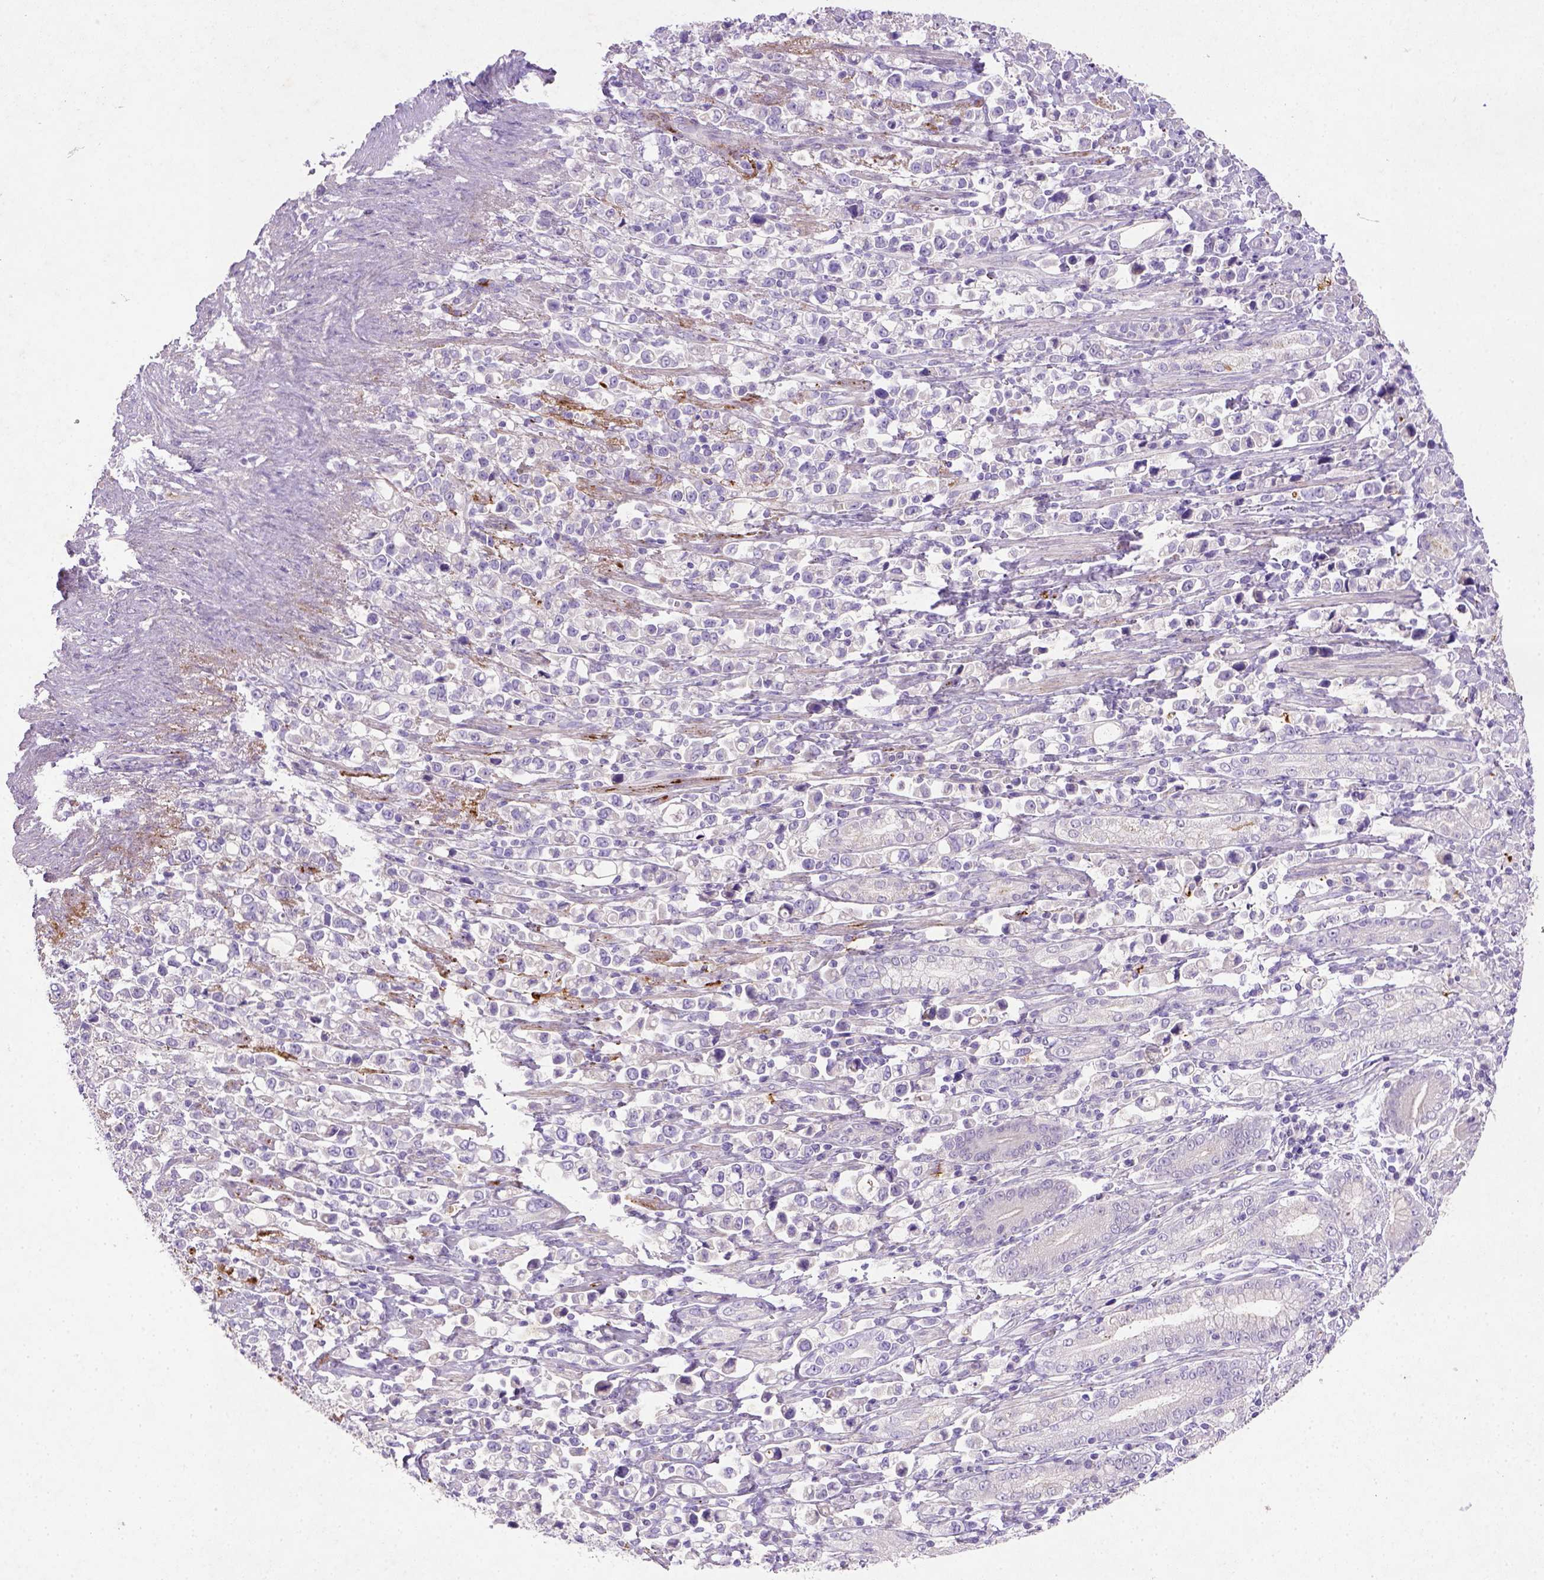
{"staining": {"intensity": "negative", "quantity": "none", "location": "none"}, "tissue": "stomach cancer", "cell_type": "Tumor cells", "image_type": "cancer", "snomed": [{"axis": "morphology", "description": "Adenocarcinoma, NOS"}, {"axis": "topography", "description": "Stomach"}], "caption": "Stomach cancer was stained to show a protein in brown. There is no significant expression in tumor cells.", "gene": "NUDT2", "patient": {"sex": "male", "age": 63}}